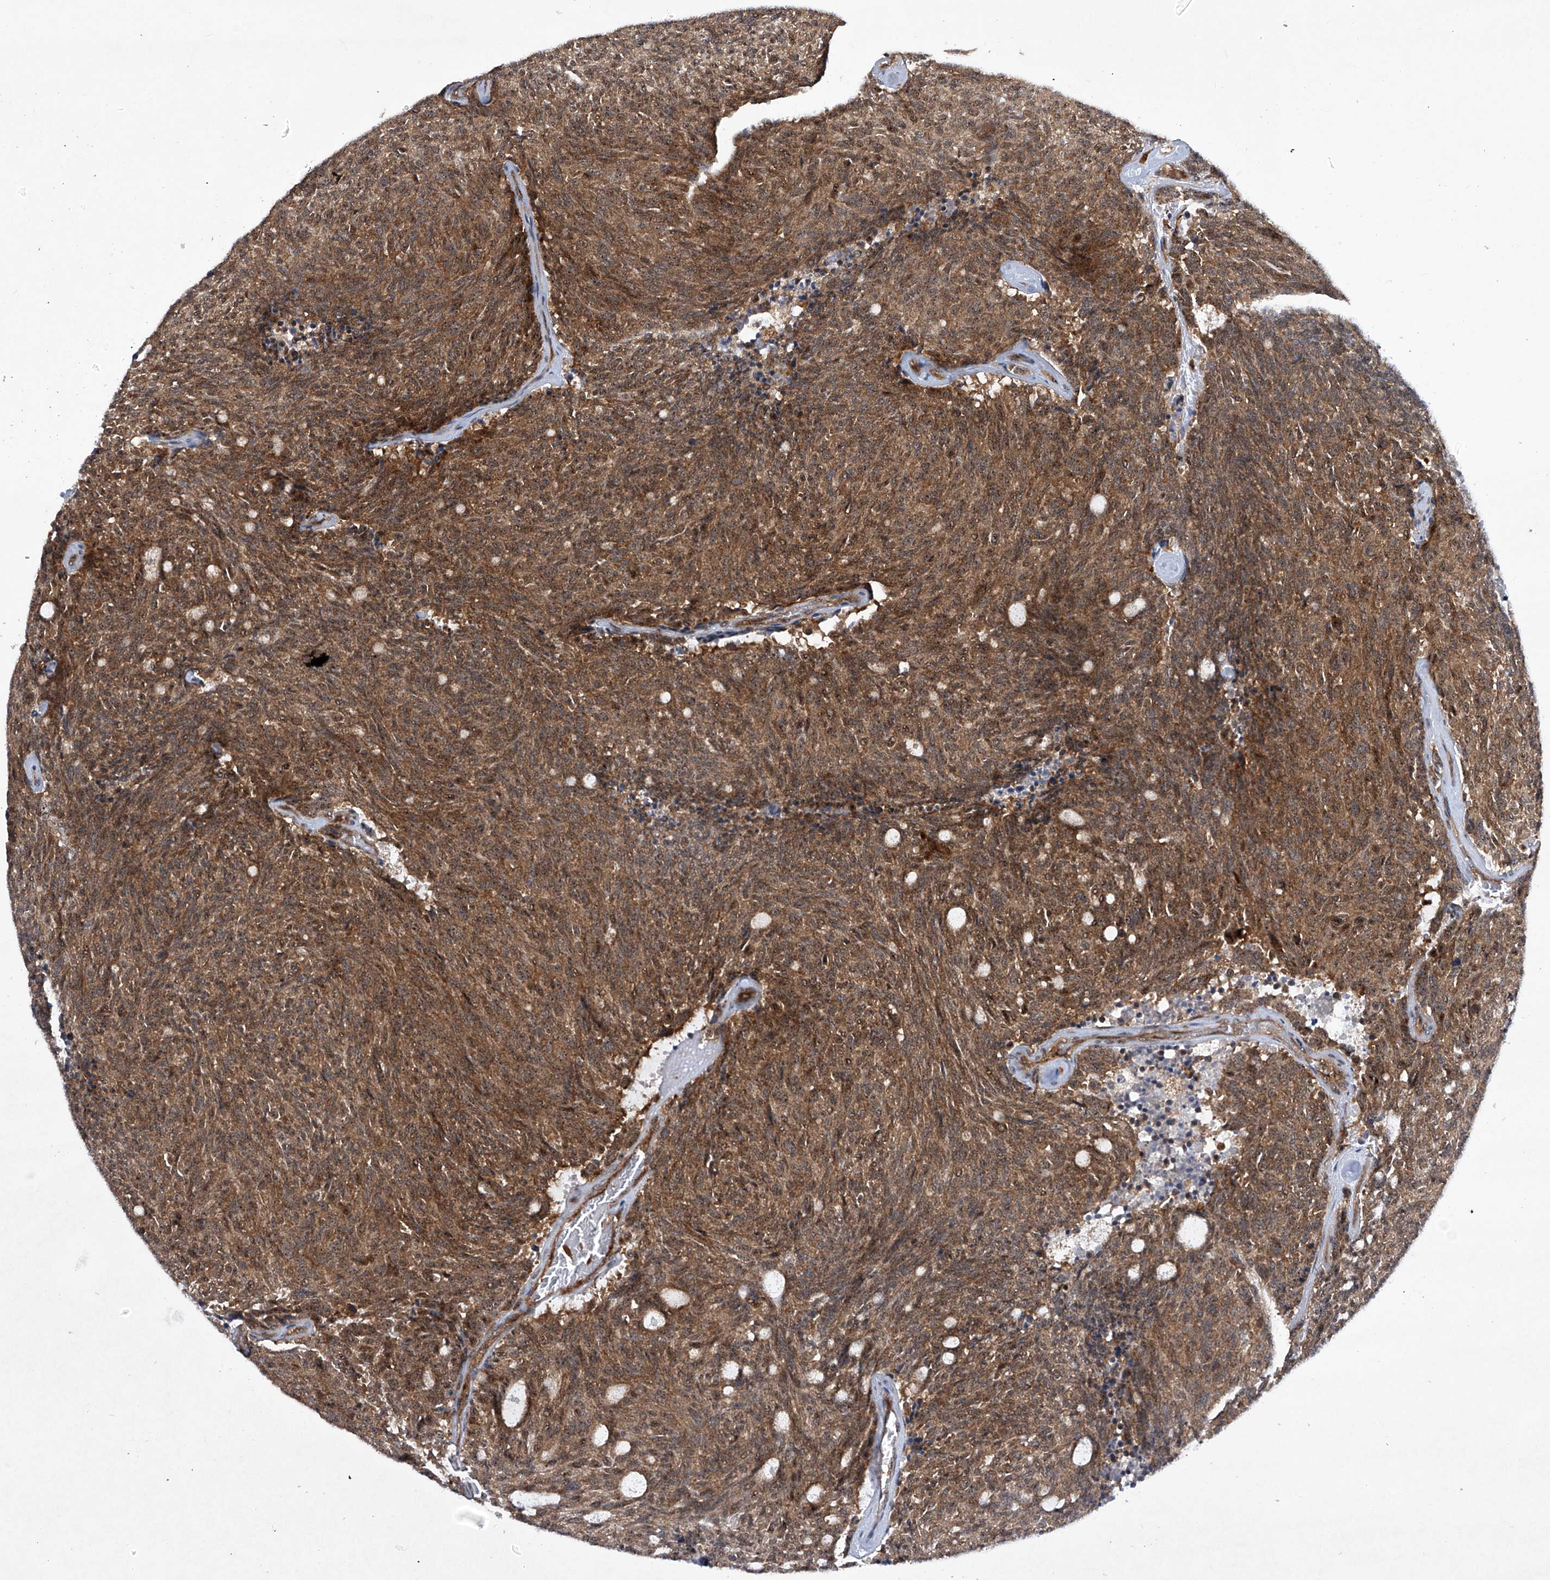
{"staining": {"intensity": "moderate", "quantity": ">75%", "location": "cytoplasmic/membranous,nuclear"}, "tissue": "carcinoid", "cell_type": "Tumor cells", "image_type": "cancer", "snomed": [{"axis": "morphology", "description": "Carcinoid, malignant, NOS"}, {"axis": "topography", "description": "Pancreas"}], "caption": "High-magnification brightfield microscopy of malignant carcinoid stained with DAB (3,3'-diaminobenzidine) (brown) and counterstained with hematoxylin (blue). tumor cells exhibit moderate cytoplasmic/membranous and nuclear positivity is seen in approximately>75% of cells.", "gene": "CISH", "patient": {"sex": "female", "age": 54}}